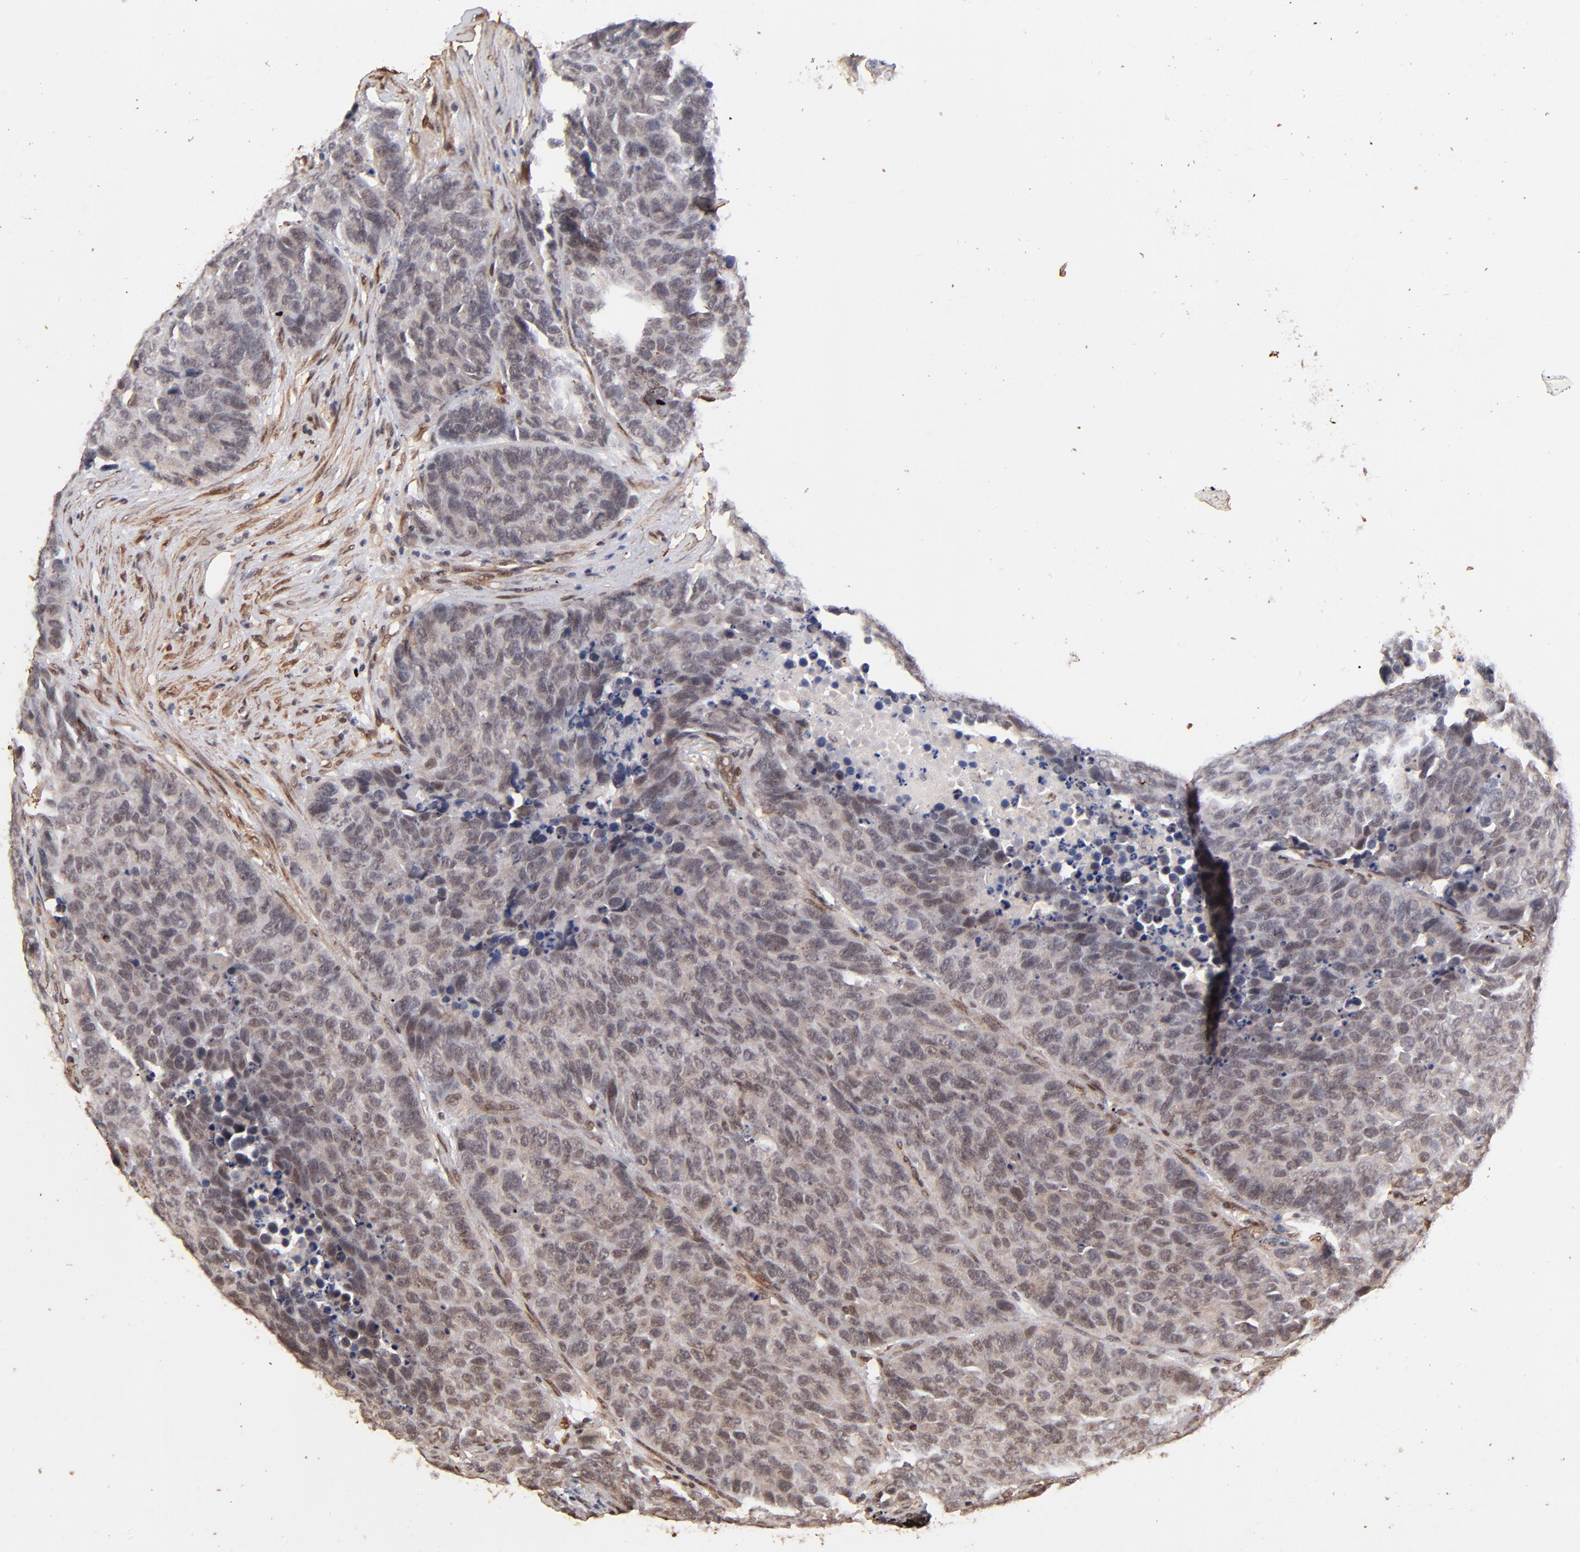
{"staining": {"intensity": "weak", "quantity": ">75%", "location": "nuclear"}, "tissue": "carcinoid", "cell_type": "Tumor cells", "image_type": "cancer", "snomed": [{"axis": "morphology", "description": "Carcinoid, malignant, NOS"}, {"axis": "topography", "description": "Lung"}], "caption": "A photomicrograph showing weak nuclear expression in approximately >75% of tumor cells in carcinoid, as visualized by brown immunohistochemical staining.", "gene": "ZFP92", "patient": {"sex": "male", "age": 60}}